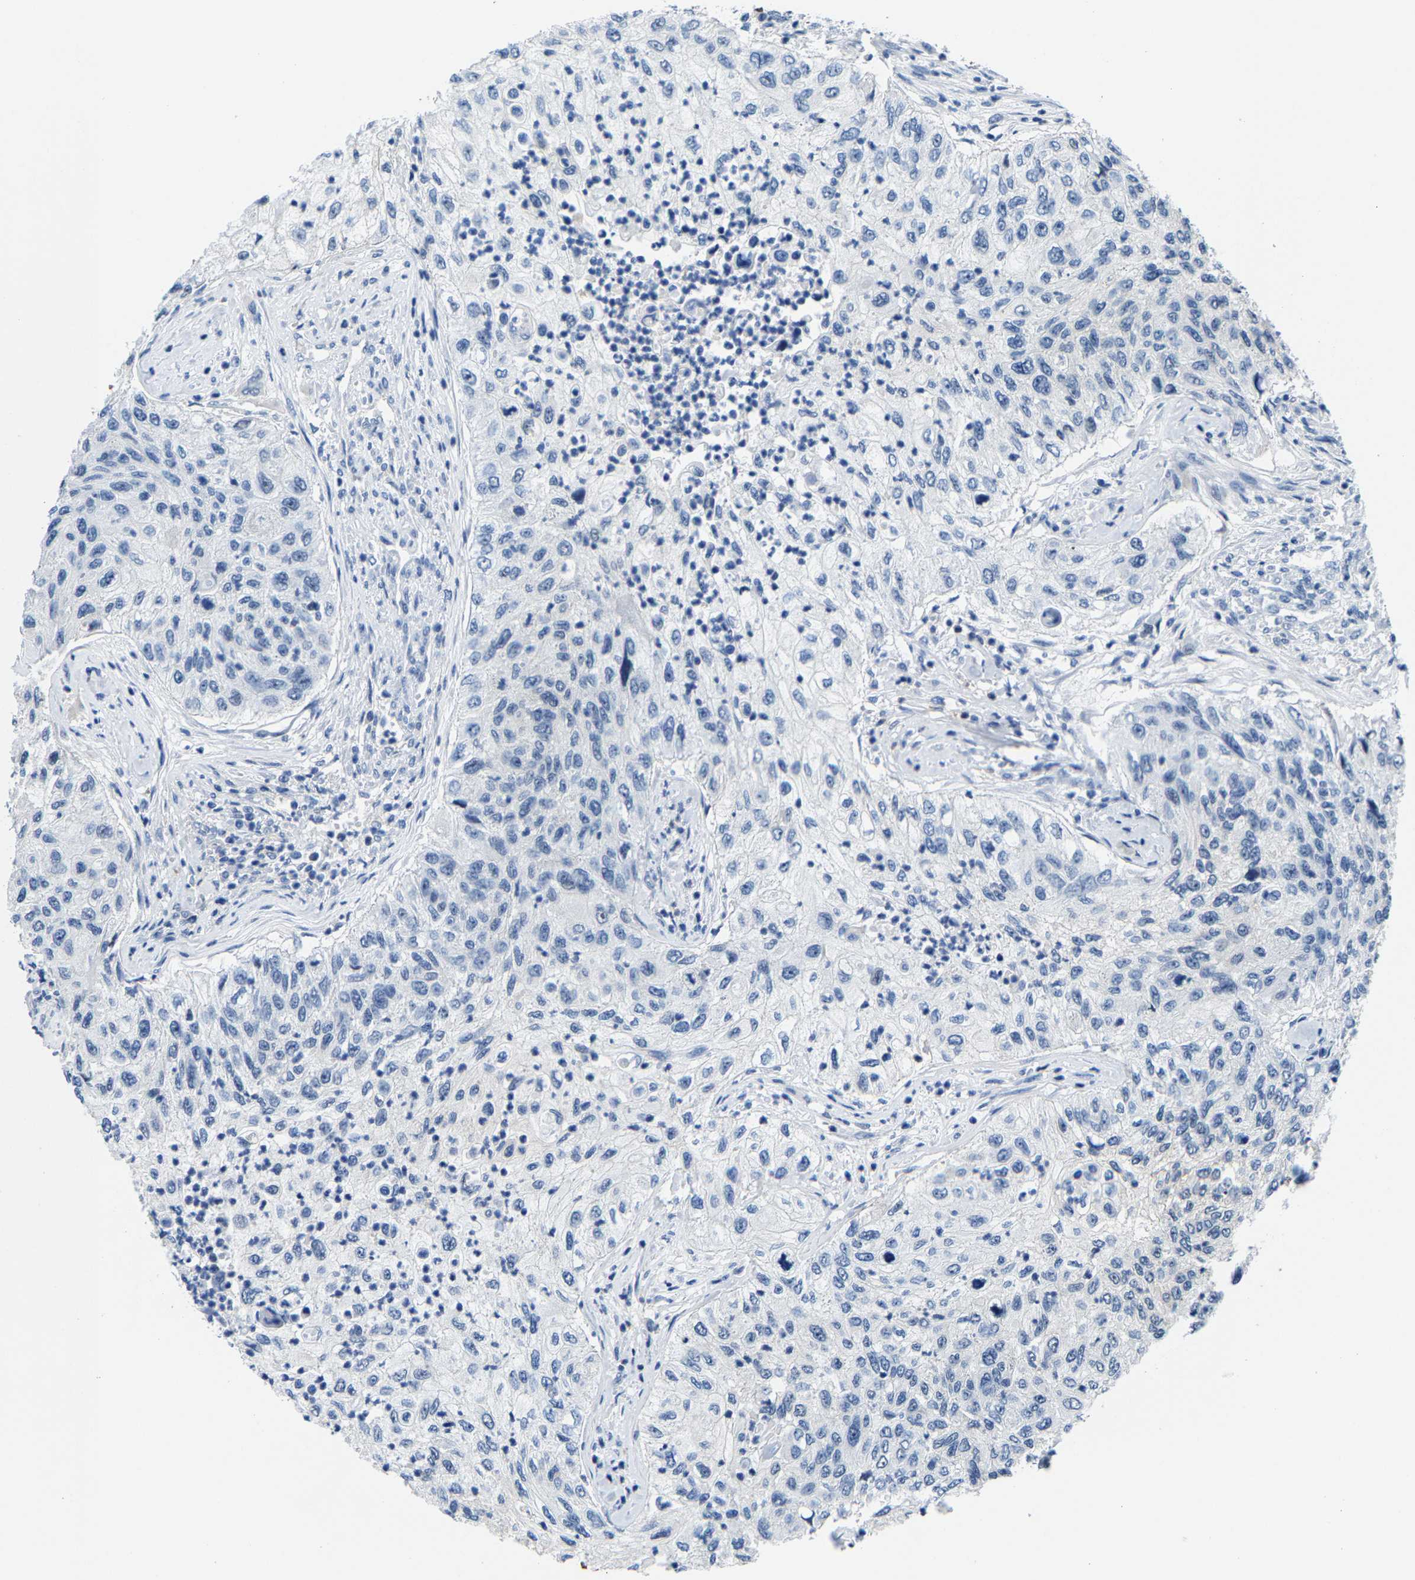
{"staining": {"intensity": "negative", "quantity": "none", "location": "none"}, "tissue": "urothelial cancer", "cell_type": "Tumor cells", "image_type": "cancer", "snomed": [{"axis": "morphology", "description": "Urothelial carcinoma, High grade"}, {"axis": "topography", "description": "Urinary bladder"}], "caption": "Immunohistochemistry of urothelial cancer displays no staining in tumor cells.", "gene": "SSH3", "patient": {"sex": "female", "age": 60}}